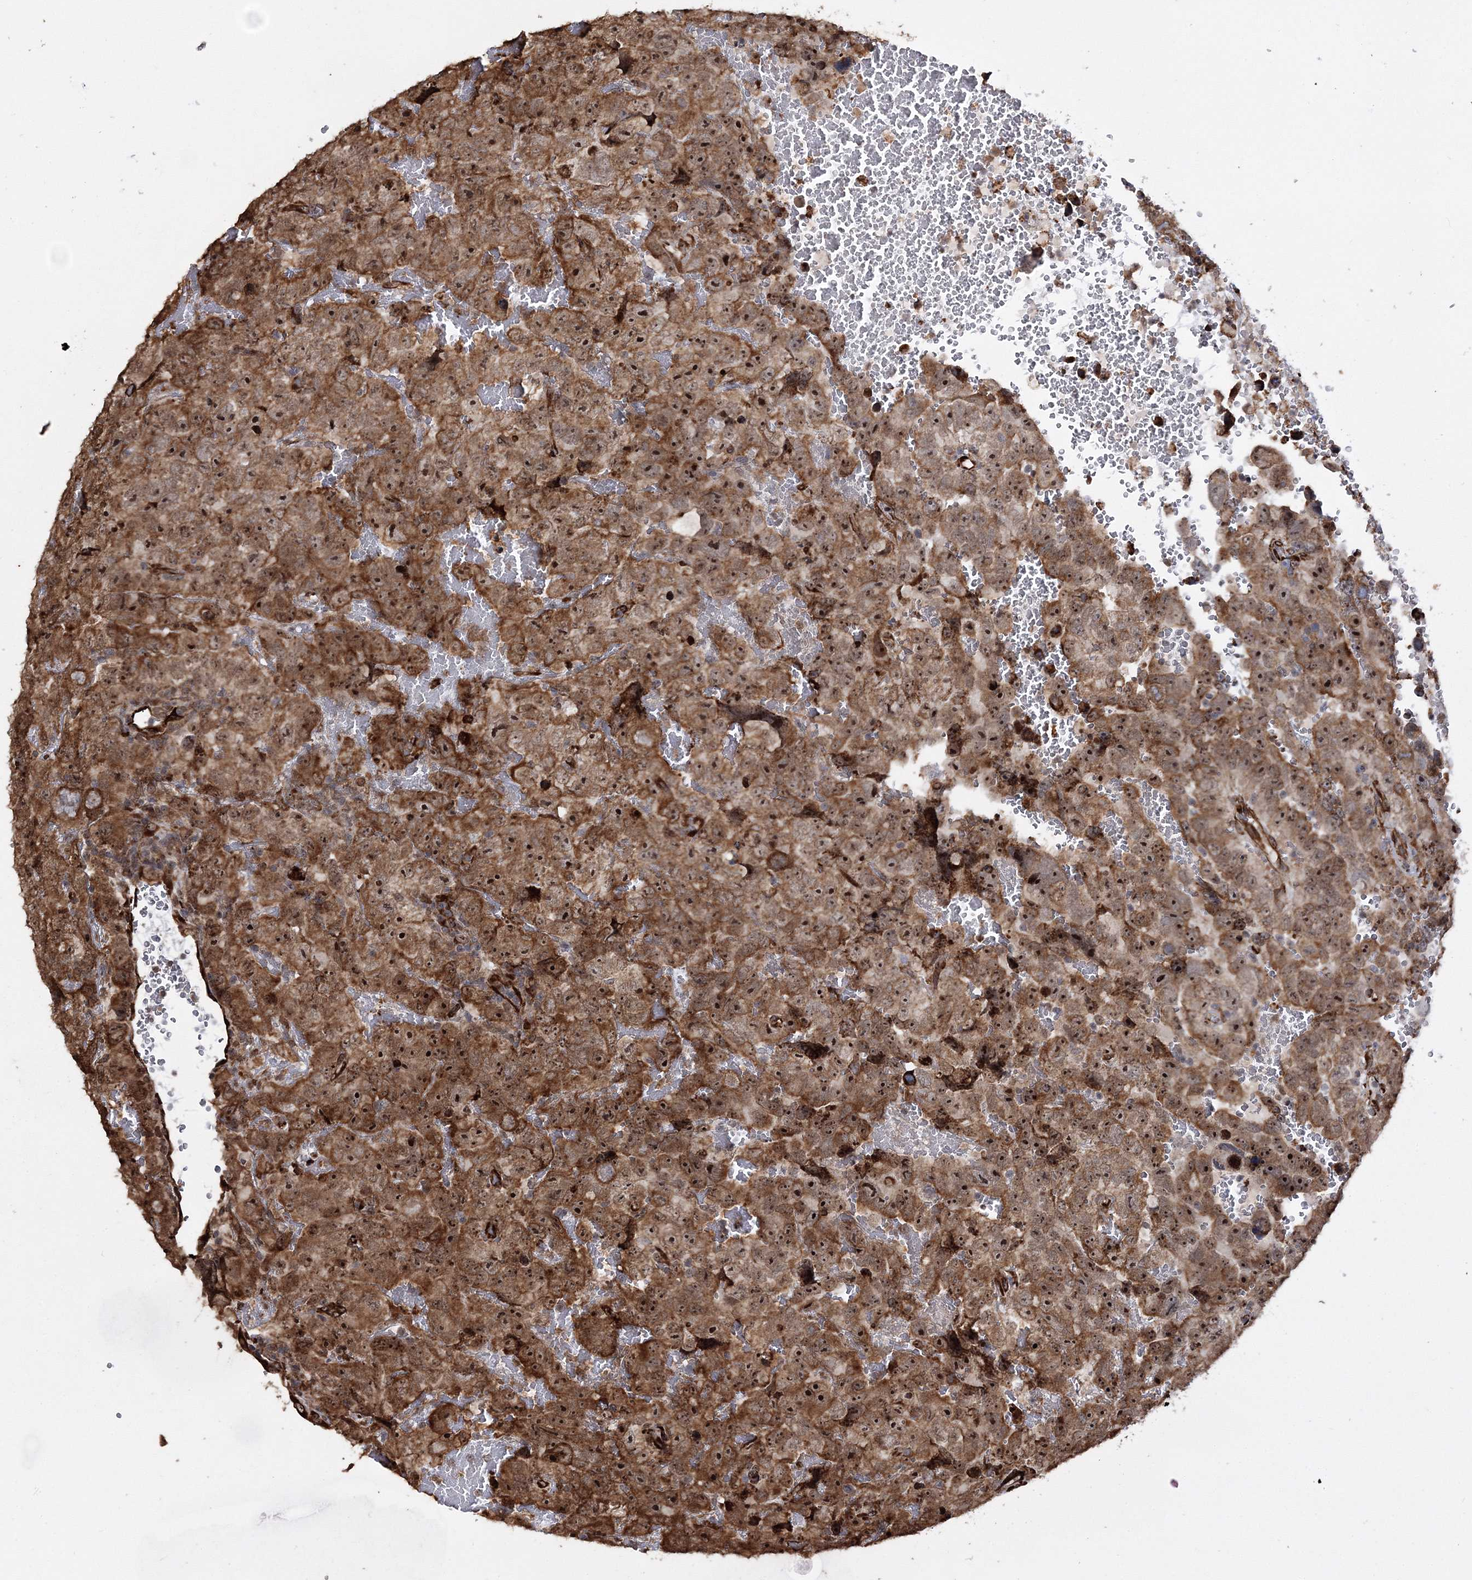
{"staining": {"intensity": "strong", "quantity": ">75%", "location": "cytoplasmic/membranous"}, "tissue": "testis cancer", "cell_type": "Tumor cells", "image_type": "cancer", "snomed": [{"axis": "morphology", "description": "Carcinoma, Embryonal, NOS"}, {"axis": "topography", "description": "Testis"}], "caption": "Strong cytoplasmic/membranous staining is identified in about >75% of tumor cells in testis embryonal carcinoma.", "gene": "SCRN3", "patient": {"sex": "male", "age": 45}}